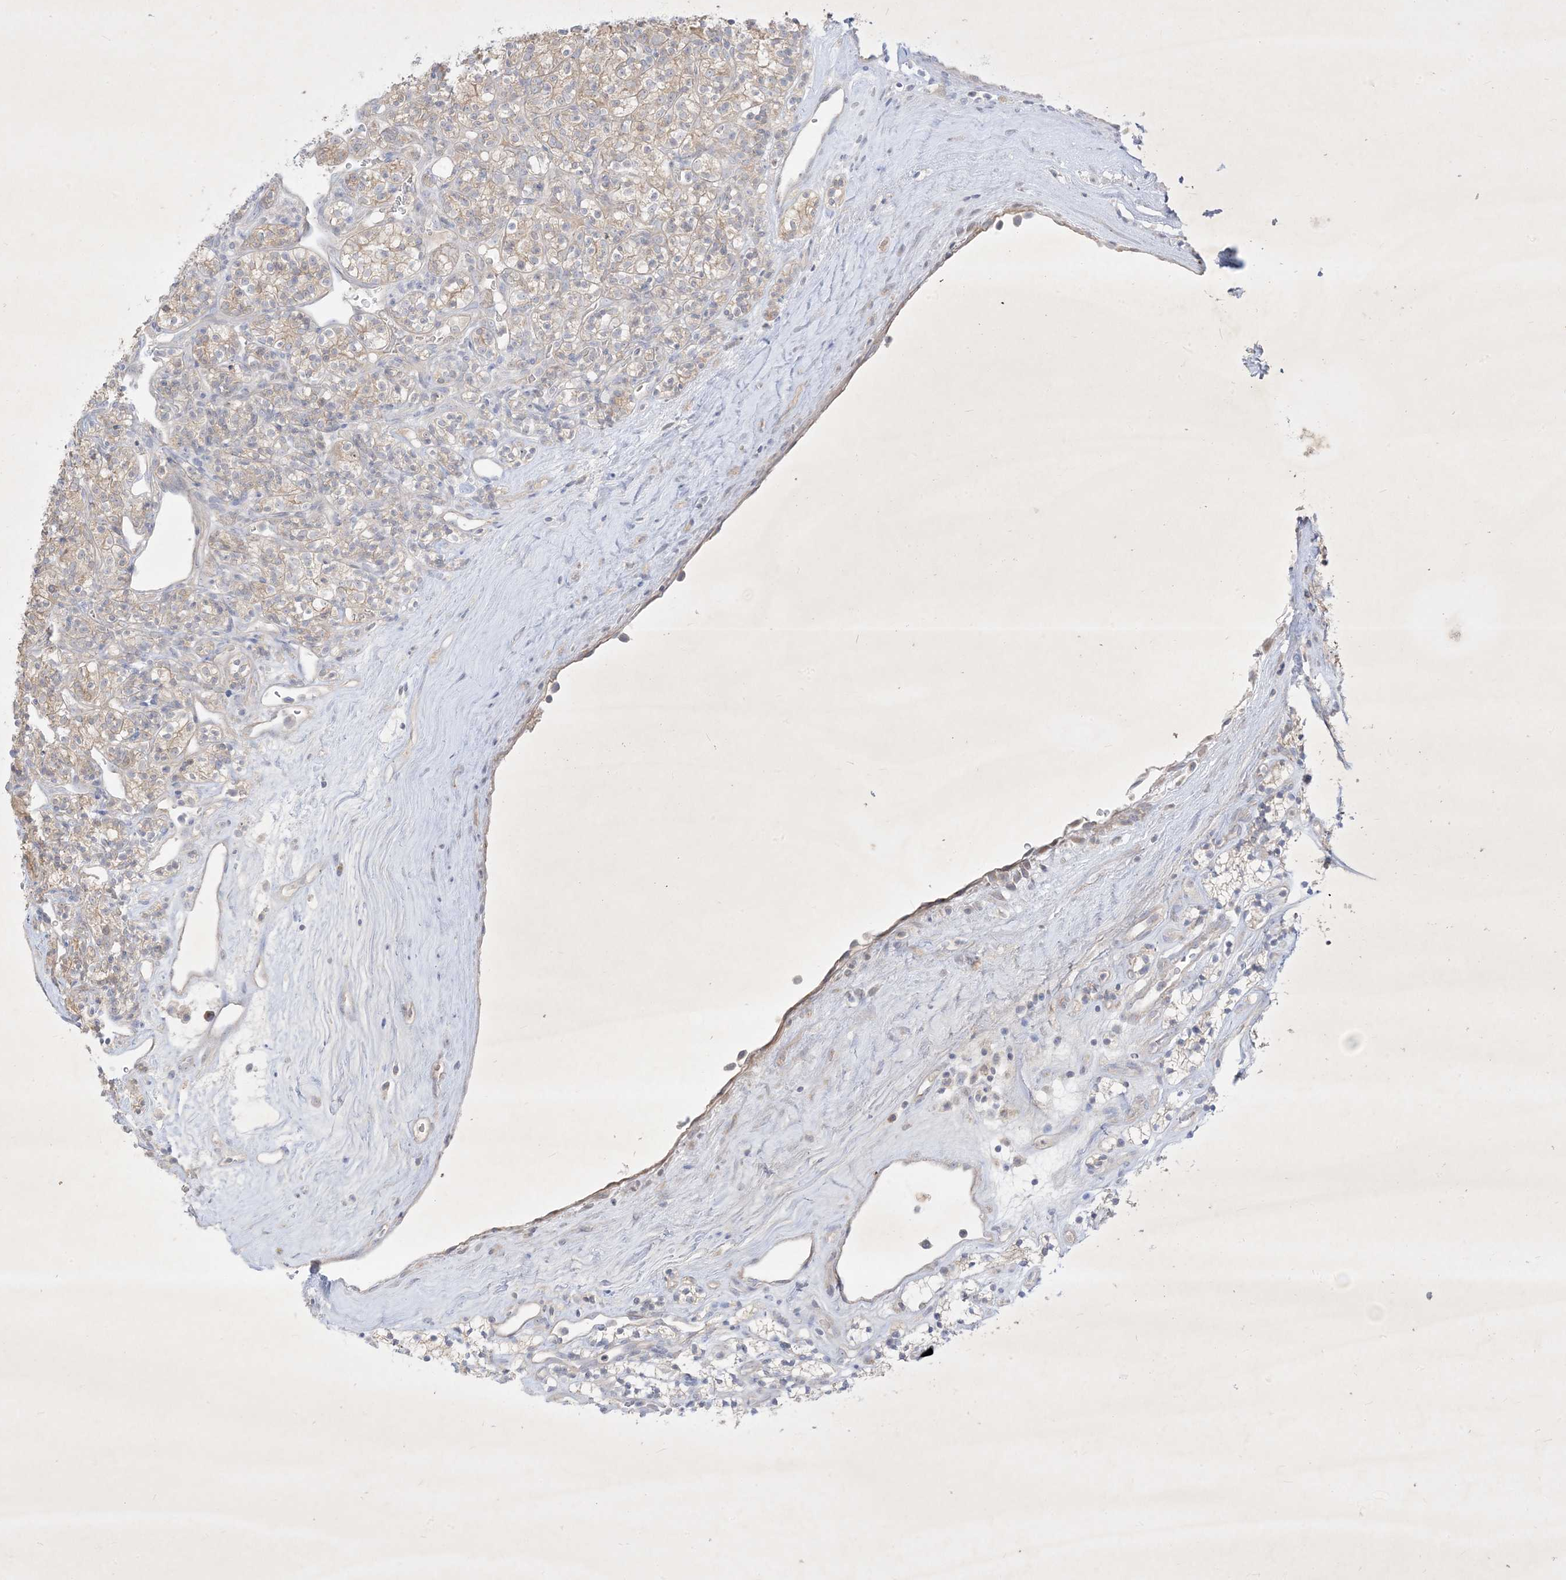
{"staining": {"intensity": "weak", "quantity": "<25%", "location": "cytoplasmic/membranous"}, "tissue": "renal cancer", "cell_type": "Tumor cells", "image_type": "cancer", "snomed": [{"axis": "morphology", "description": "Adenocarcinoma, NOS"}, {"axis": "topography", "description": "Kidney"}], "caption": "A micrograph of renal cancer (adenocarcinoma) stained for a protein exhibits no brown staining in tumor cells.", "gene": "PLEKHA3", "patient": {"sex": "male", "age": 77}}